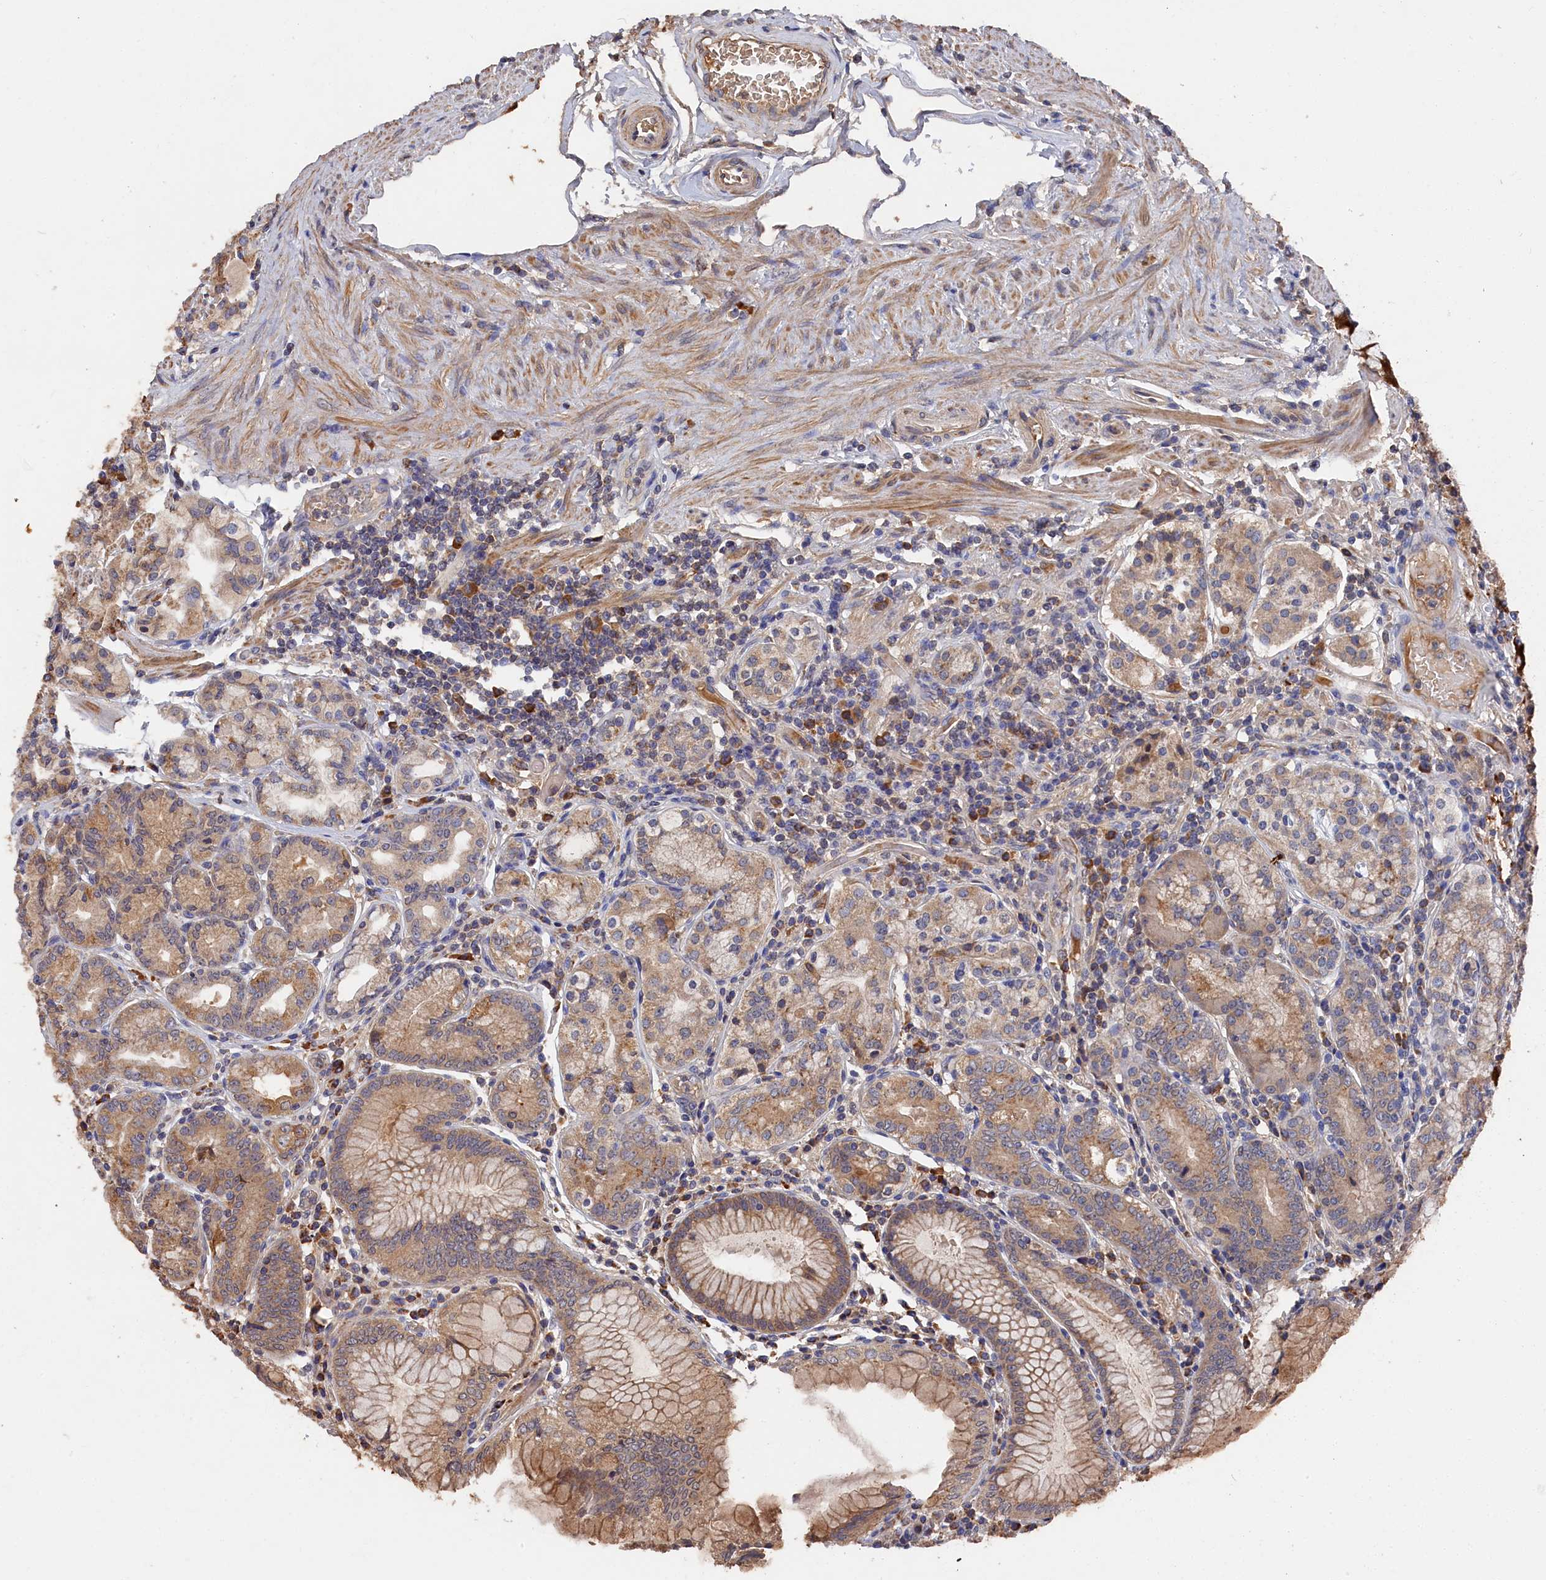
{"staining": {"intensity": "moderate", "quantity": ">75%", "location": "cytoplasmic/membranous"}, "tissue": "stomach", "cell_type": "Glandular cells", "image_type": "normal", "snomed": [{"axis": "morphology", "description": "Normal tissue, NOS"}, {"axis": "topography", "description": "Stomach, upper"}, {"axis": "topography", "description": "Stomach, lower"}], "caption": "Brown immunohistochemical staining in benign stomach displays moderate cytoplasmic/membranous positivity in about >75% of glandular cells.", "gene": "DHRS11", "patient": {"sex": "female", "age": 76}}